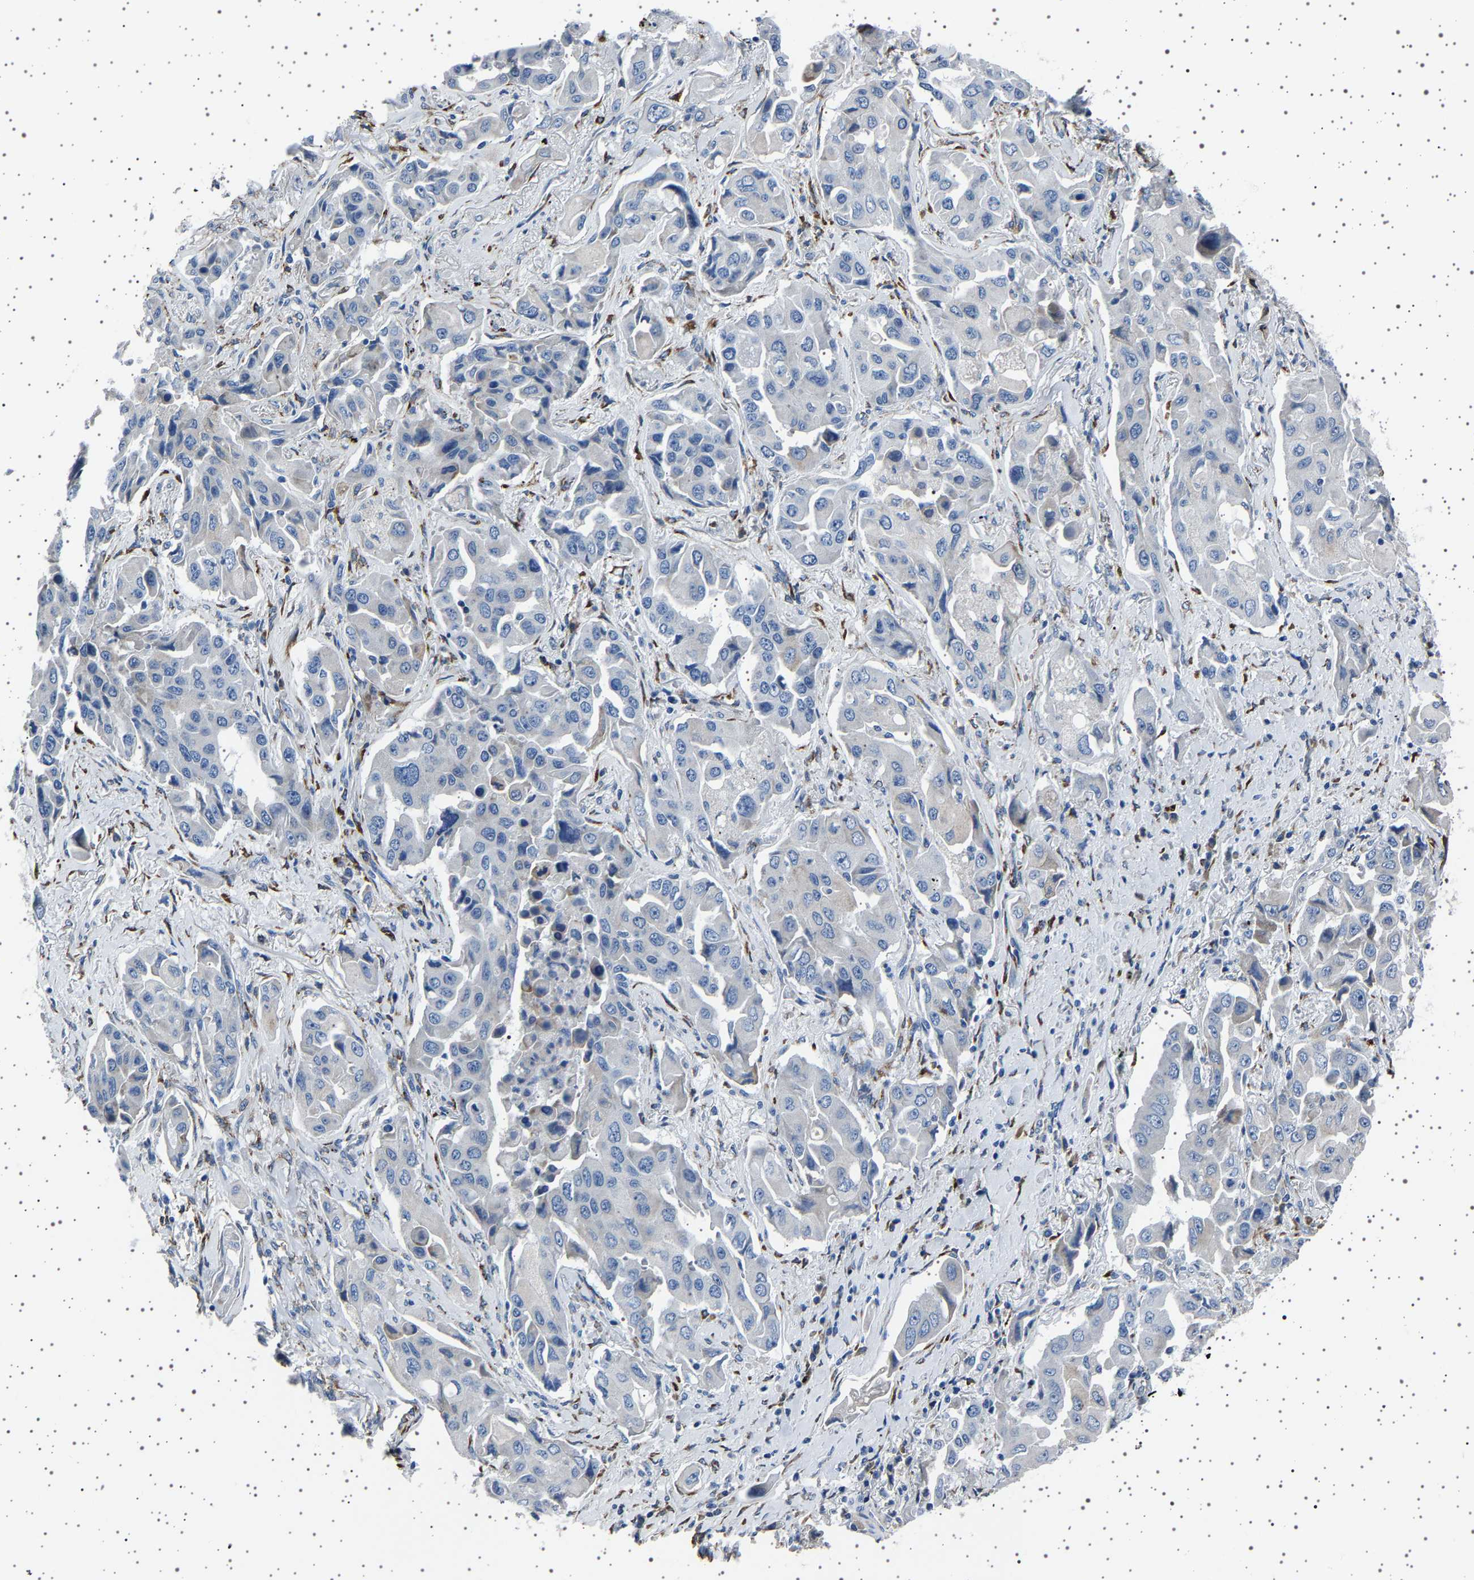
{"staining": {"intensity": "weak", "quantity": "<25%", "location": "cytoplasmic/membranous"}, "tissue": "lung cancer", "cell_type": "Tumor cells", "image_type": "cancer", "snomed": [{"axis": "morphology", "description": "Adenocarcinoma, NOS"}, {"axis": "topography", "description": "Lung"}], "caption": "This is an IHC histopathology image of human lung adenocarcinoma. There is no positivity in tumor cells.", "gene": "FTCD", "patient": {"sex": "female", "age": 65}}